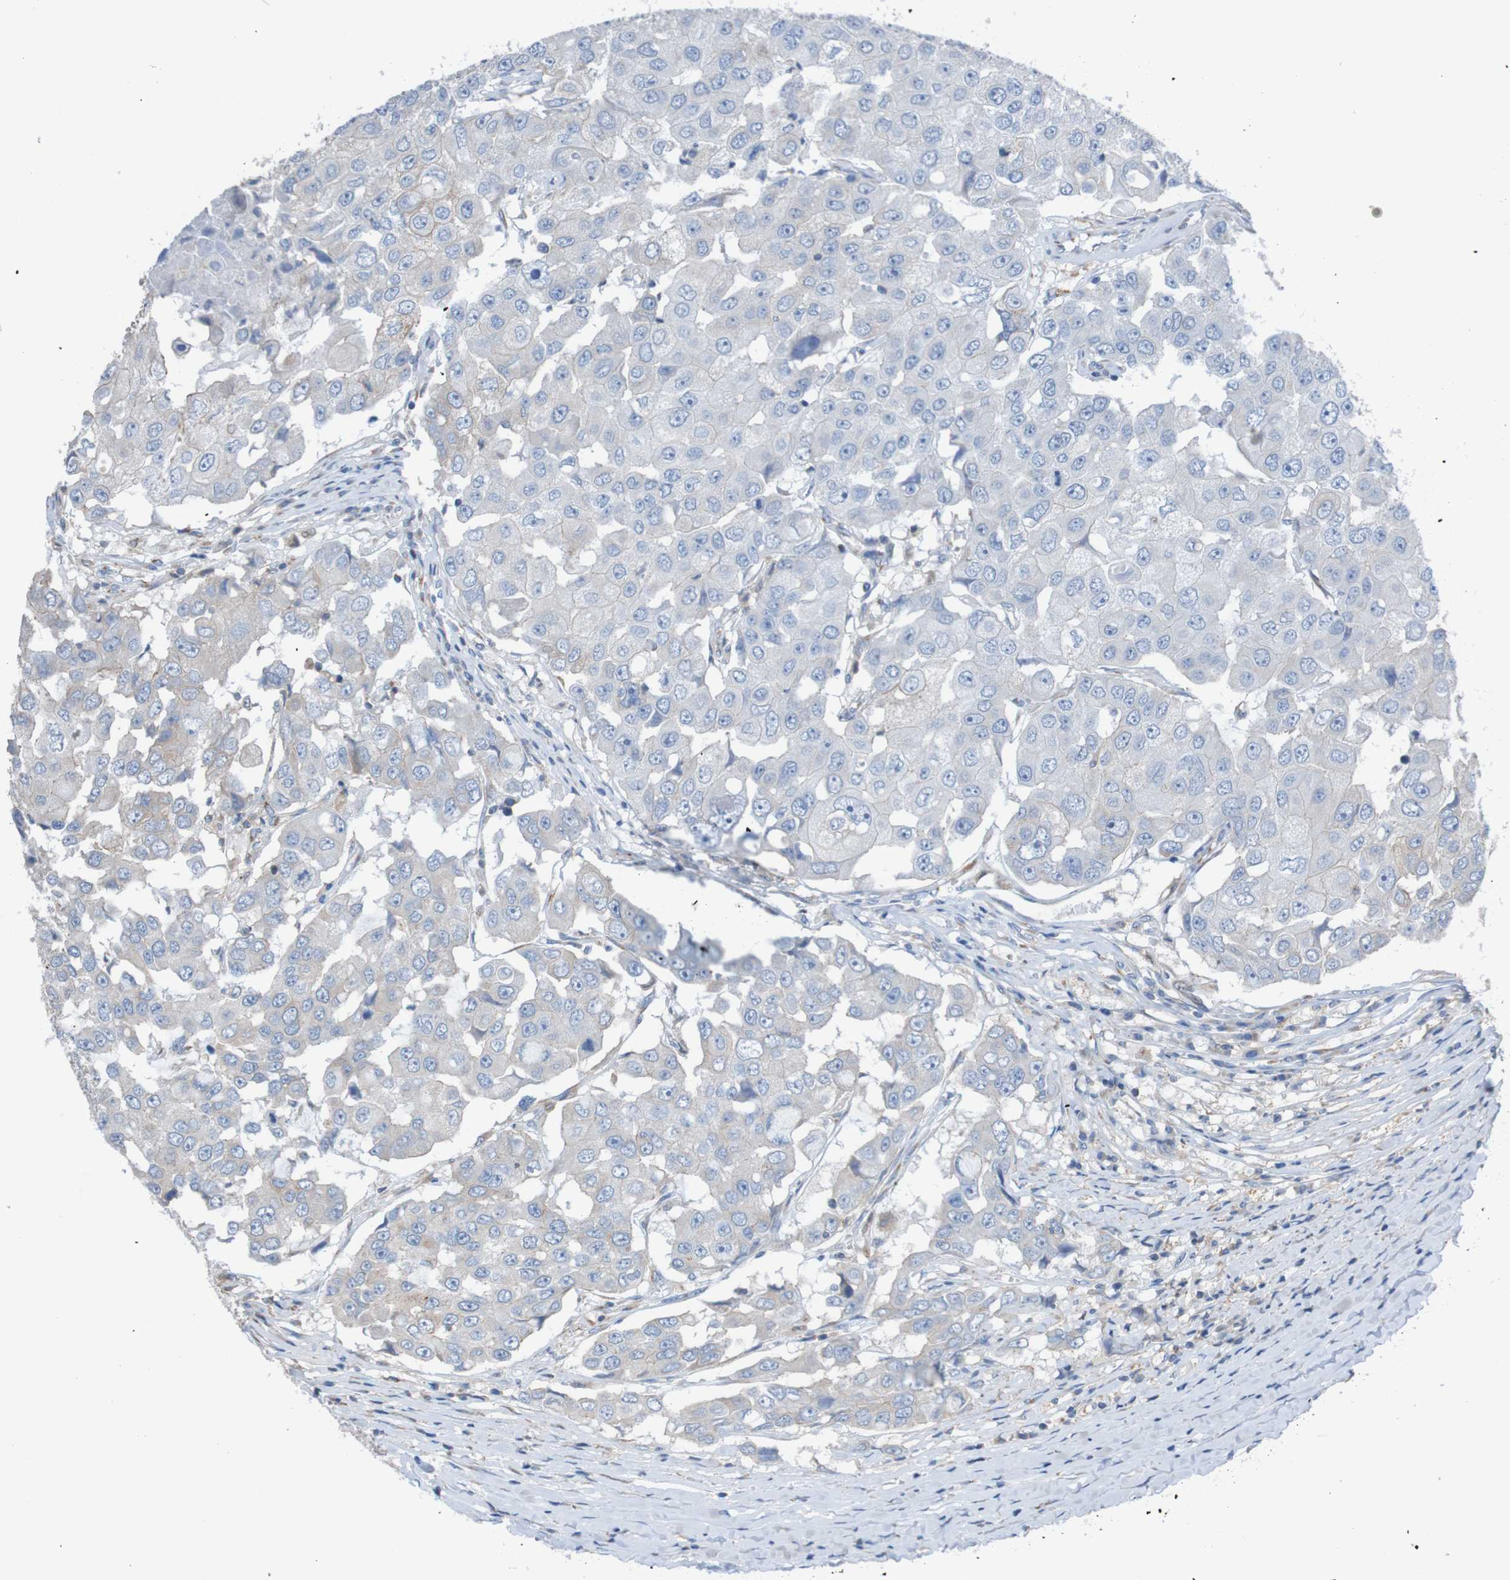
{"staining": {"intensity": "weak", "quantity": "<25%", "location": "cytoplasmic/membranous"}, "tissue": "breast cancer", "cell_type": "Tumor cells", "image_type": "cancer", "snomed": [{"axis": "morphology", "description": "Duct carcinoma"}, {"axis": "topography", "description": "Breast"}], "caption": "A micrograph of infiltrating ductal carcinoma (breast) stained for a protein demonstrates no brown staining in tumor cells.", "gene": "MINAR1", "patient": {"sex": "female", "age": 27}}